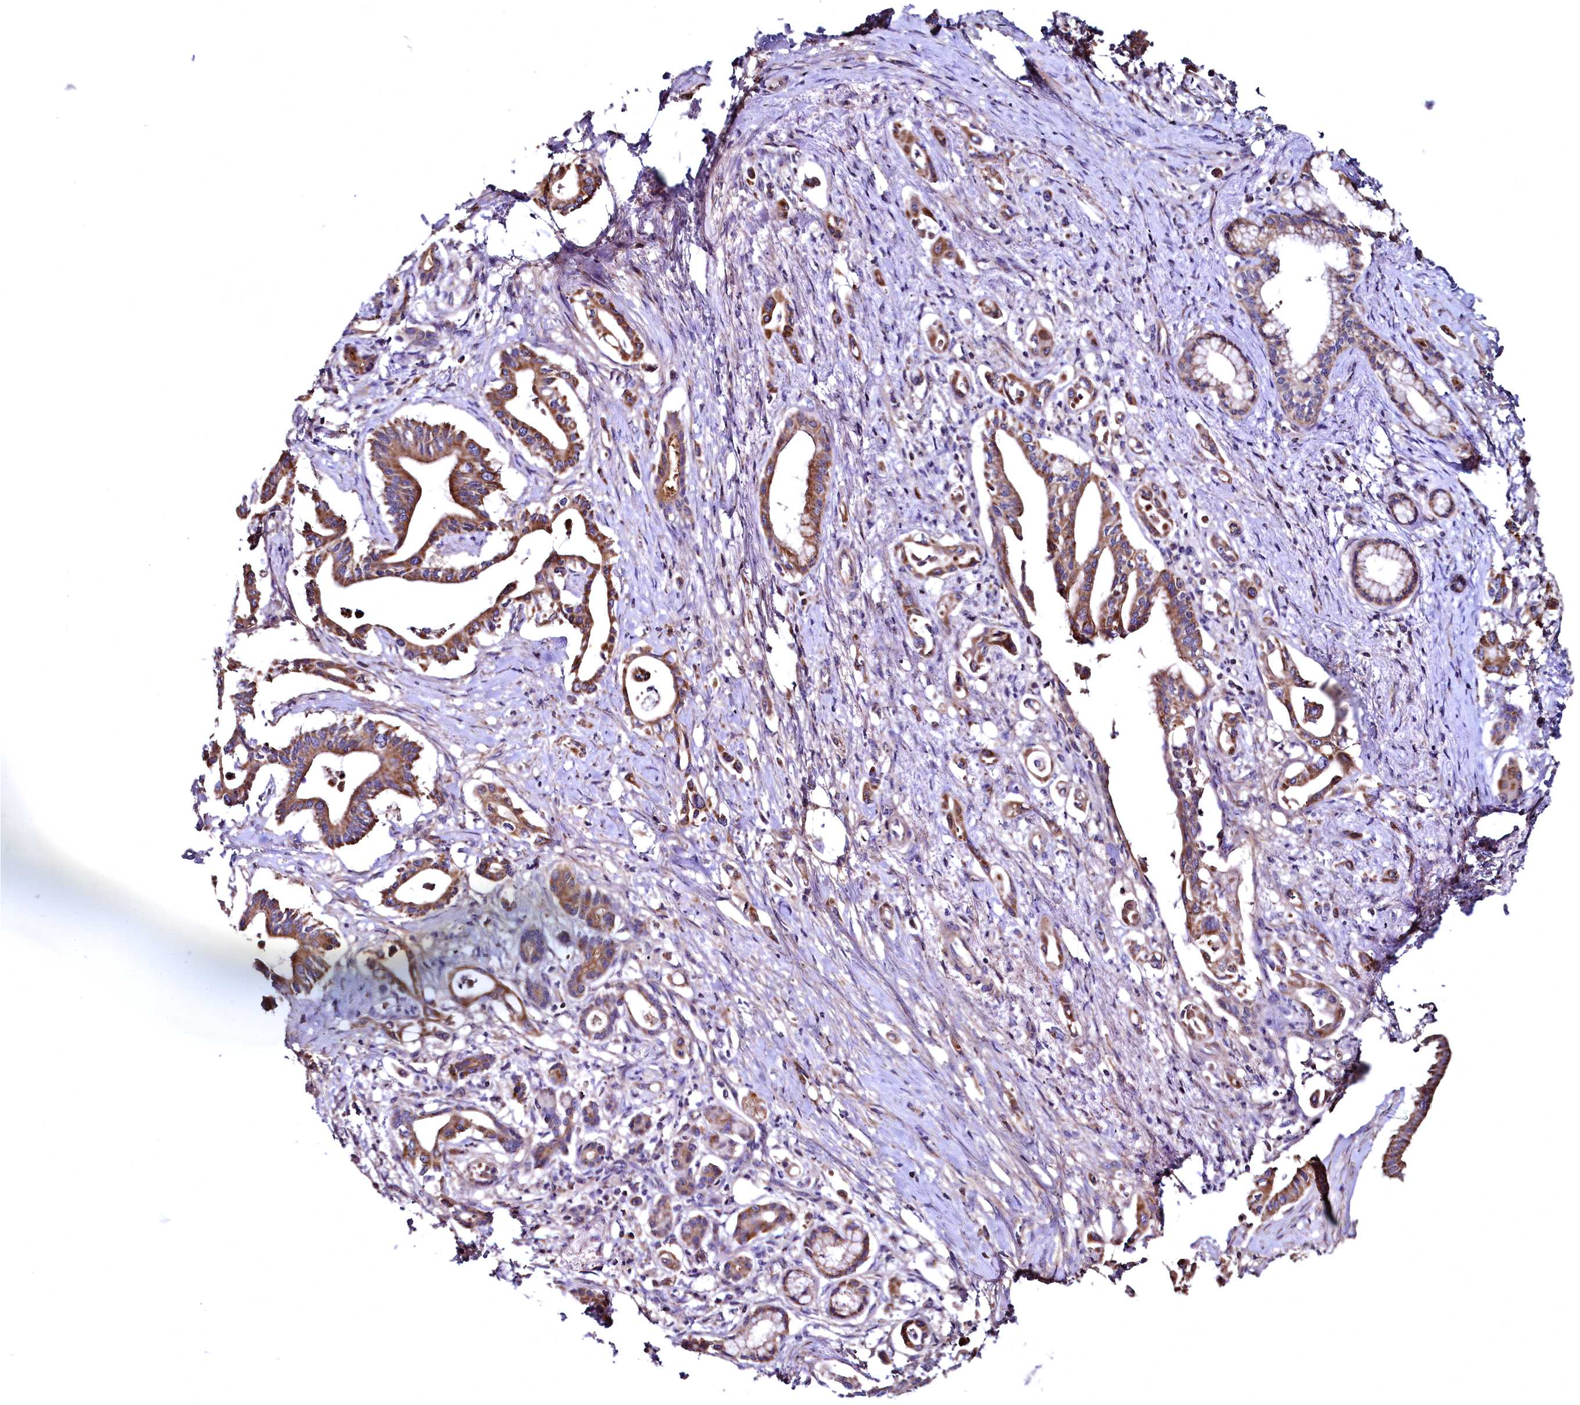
{"staining": {"intensity": "moderate", "quantity": ">75%", "location": "cytoplasmic/membranous"}, "tissue": "pancreatic cancer", "cell_type": "Tumor cells", "image_type": "cancer", "snomed": [{"axis": "morphology", "description": "Adenocarcinoma, NOS"}, {"axis": "topography", "description": "Pancreas"}], "caption": "This is a photomicrograph of IHC staining of pancreatic cancer (adenocarcinoma), which shows moderate expression in the cytoplasmic/membranous of tumor cells.", "gene": "MRPL57", "patient": {"sex": "female", "age": 77}}